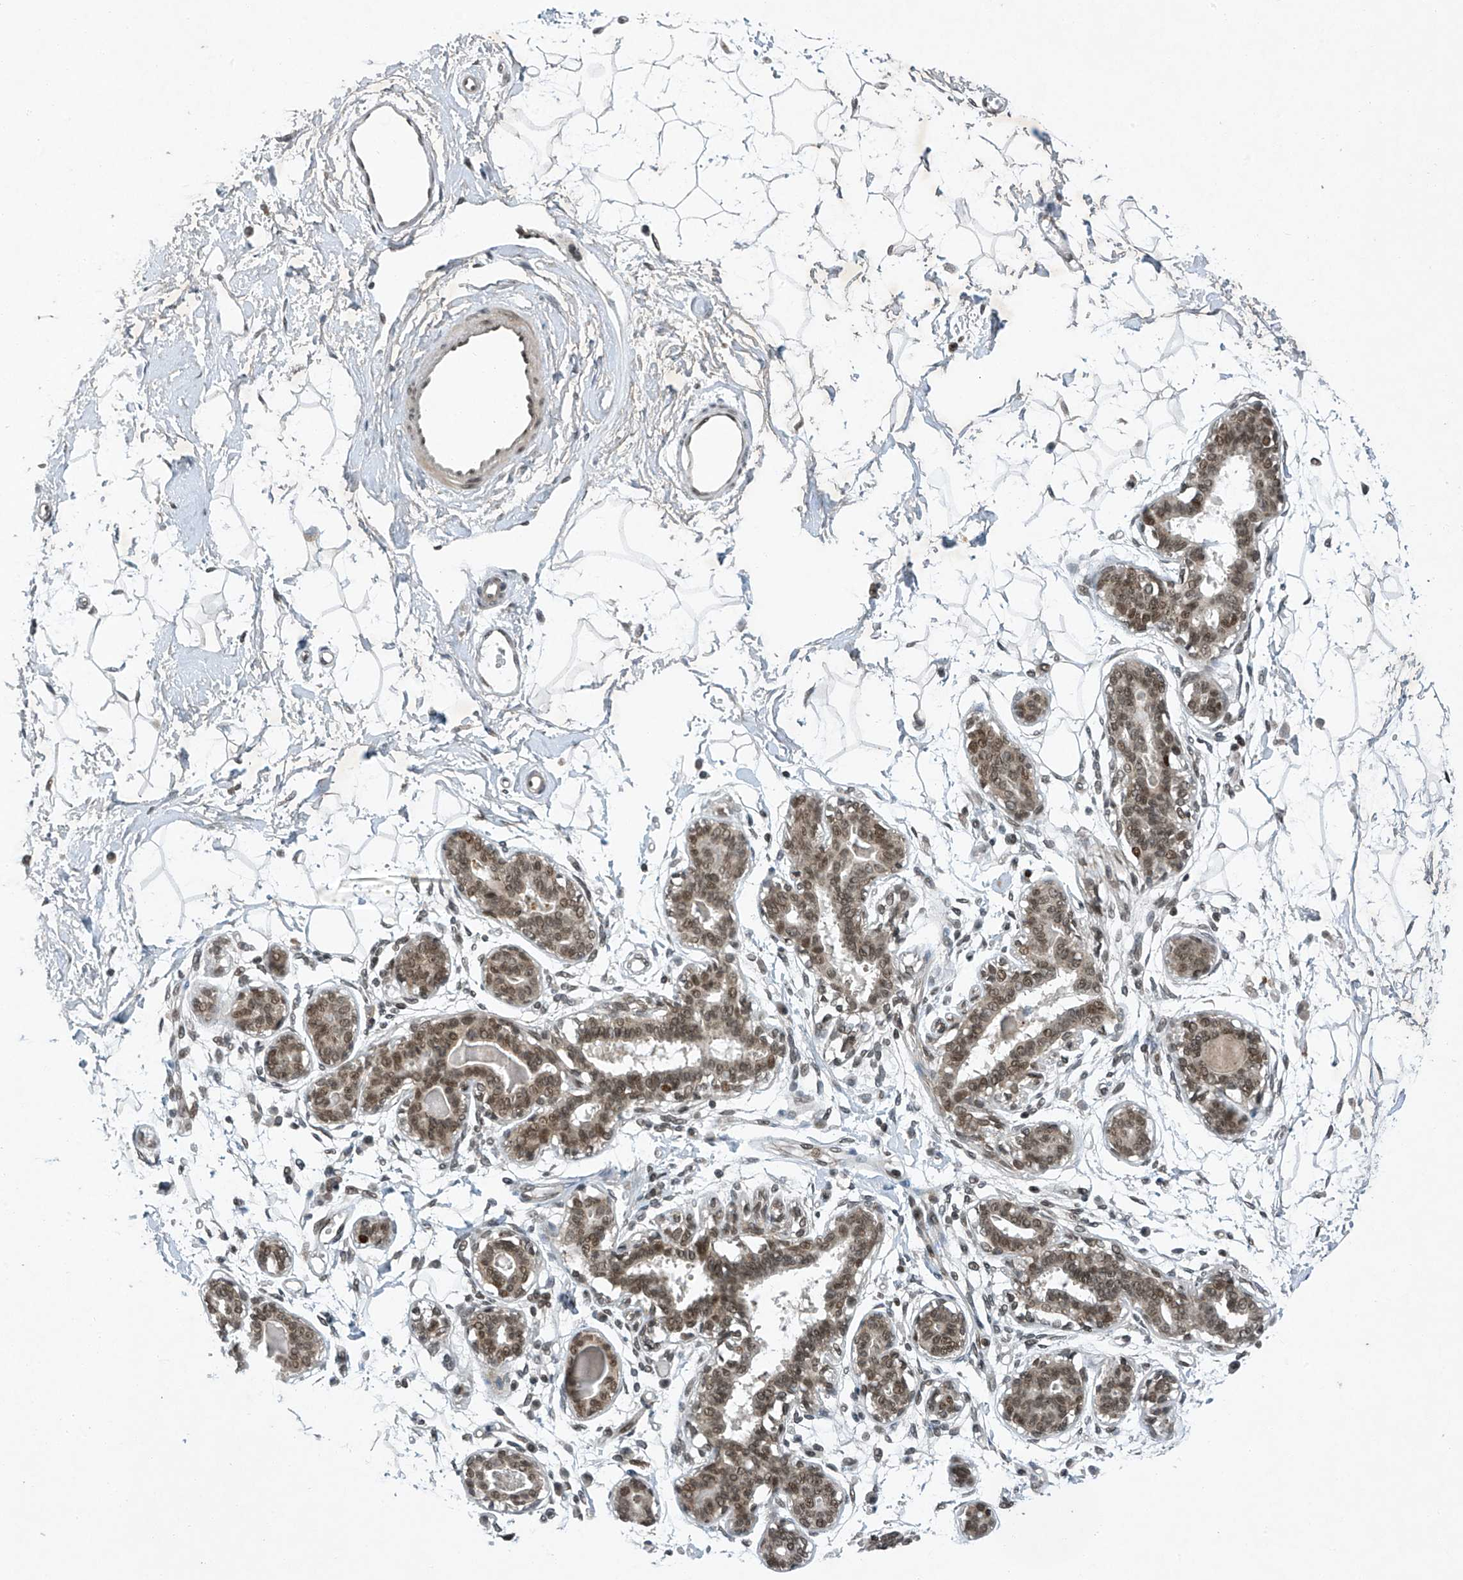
{"staining": {"intensity": "weak", "quantity": "25%-75%", "location": "nuclear"}, "tissue": "breast", "cell_type": "Adipocytes", "image_type": "normal", "snomed": [{"axis": "morphology", "description": "Normal tissue, NOS"}, {"axis": "topography", "description": "Breast"}], "caption": "Breast stained with IHC exhibits weak nuclear staining in approximately 25%-75% of adipocytes. (IHC, brightfield microscopy, high magnification).", "gene": "TAF8", "patient": {"sex": "female", "age": 45}}